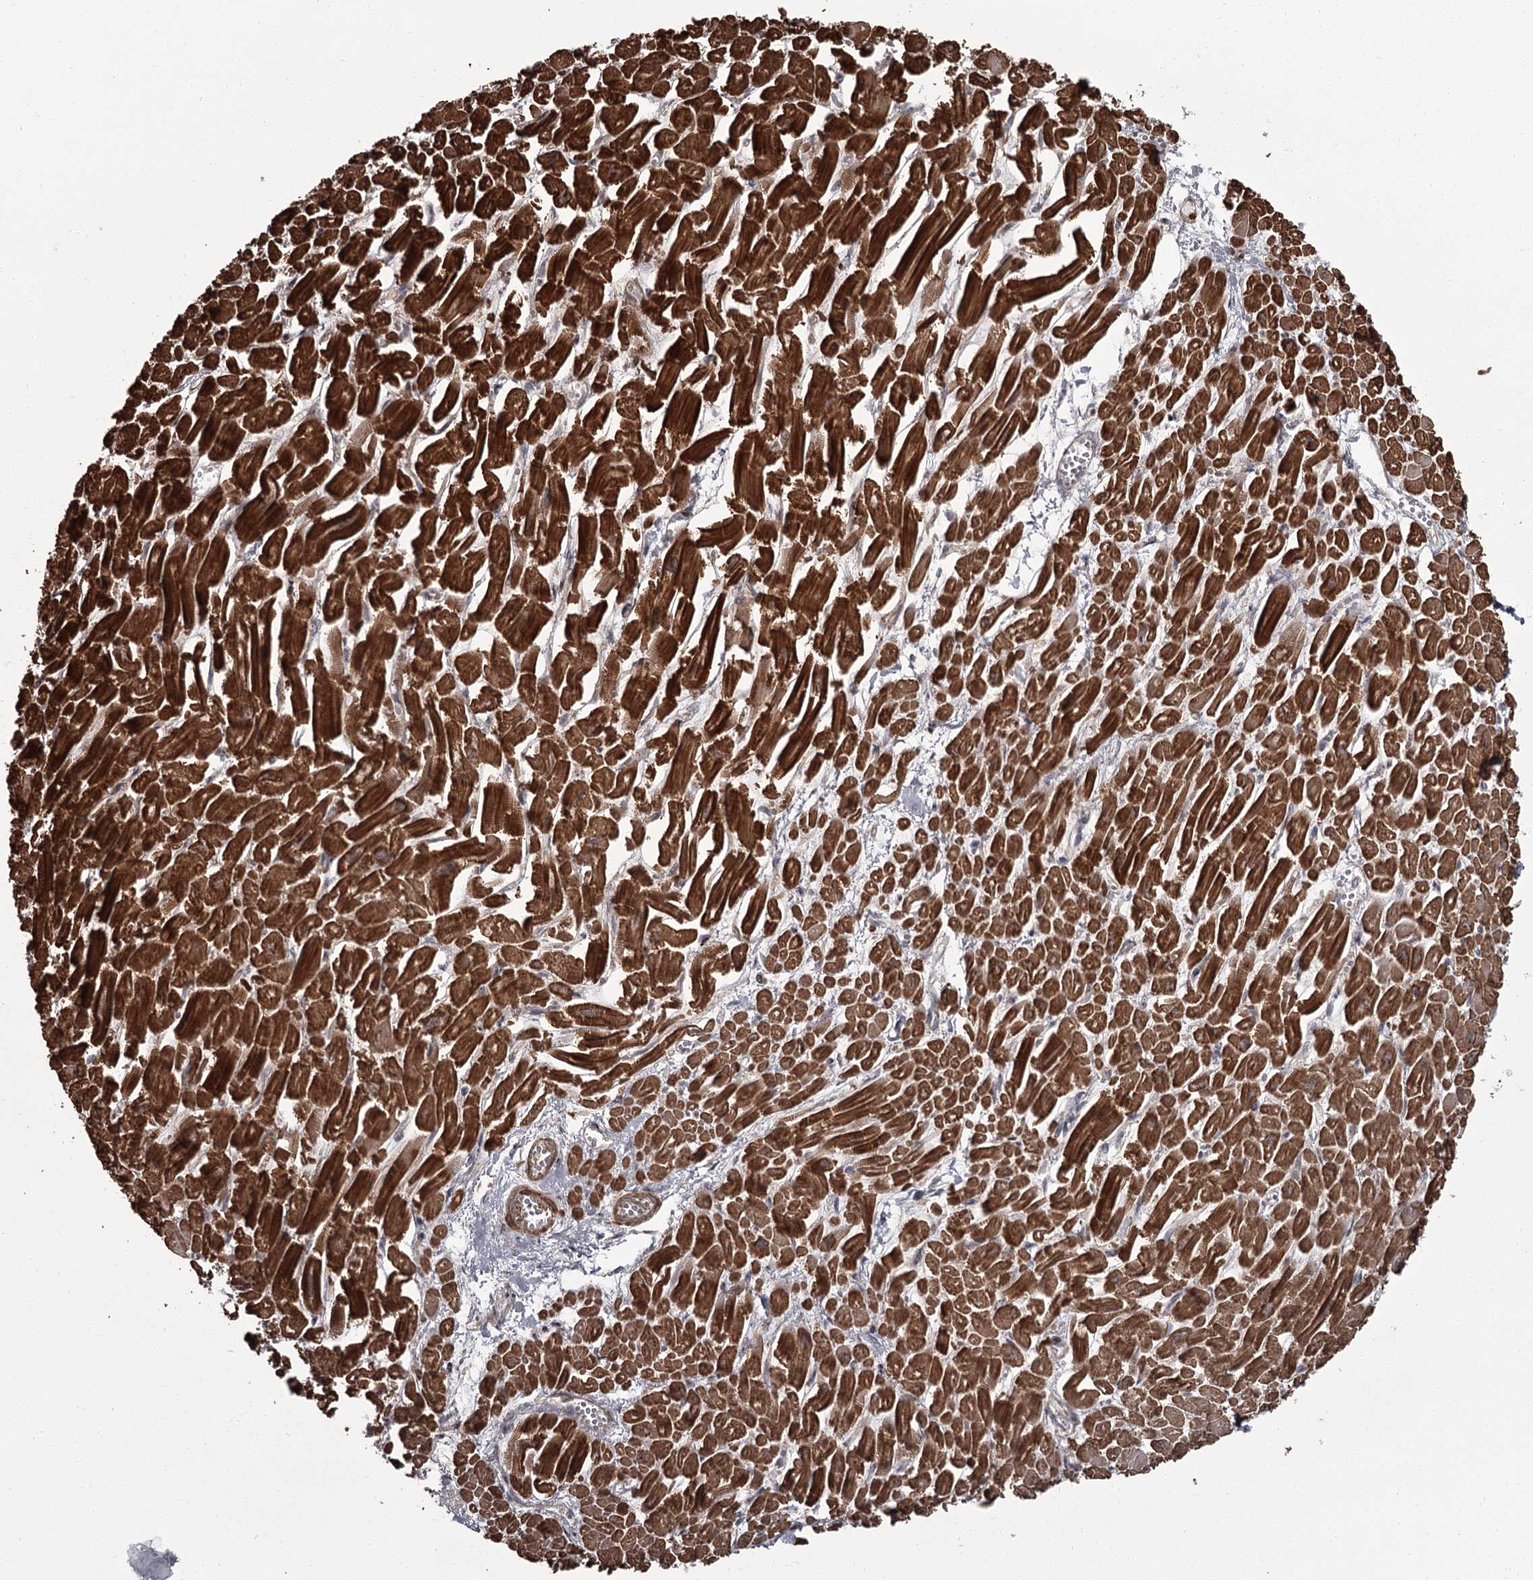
{"staining": {"intensity": "strong", "quantity": ">75%", "location": "cytoplasmic/membranous"}, "tissue": "heart muscle", "cell_type": "Cardiomyocytes", "image_type": "normal", "snomed": [{"axis": "morphology", "description": "Normal tissue, NOS"}, {"axis": "topography", "description": "Heart"}], "caption": "Heart muscle stained with DAB IHC shows high levels of strong cytoplasmic/membranous positivity in about >75% of cardiomyocytes.", "gene": "THAP9", "patient": {"sex": "male", "age": 54}}